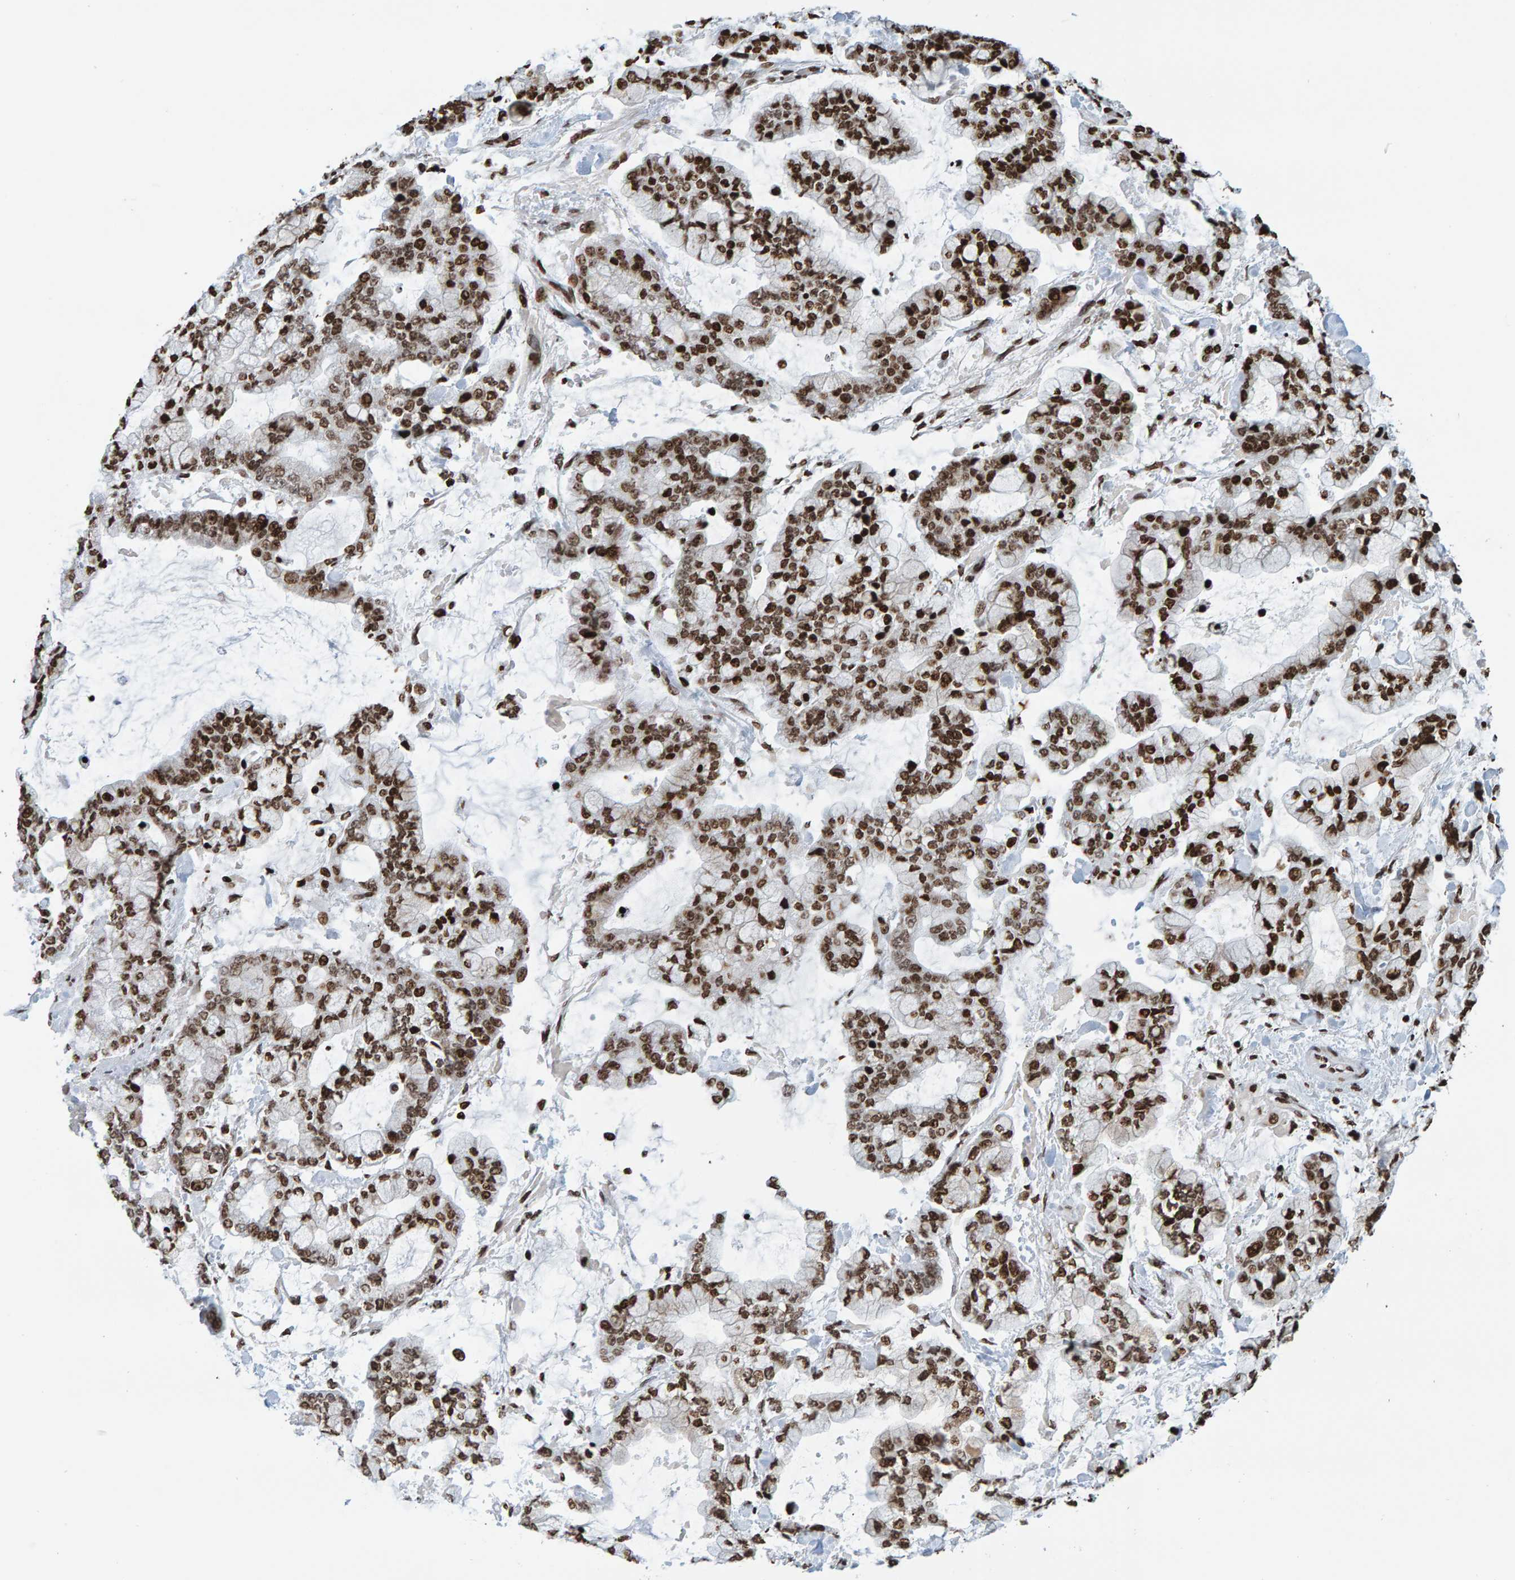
{"staining": {"intensity": "strong", "quantity": ">75%", "location": "nuclear"}, "tissue": "stomach cancer", "cell_type": "Tumor cells", "image_type": "cancer", "snomed": [{"axis": "morphology", "description": "Normal tissue, NOS"}, {"axis": "morphology", "description": "Adenocarcinoma, NOS"}, {"axis": "topography", "description": "Stomach, upper"}, {"axis": "topography", "description": "Stomach"}], "caption": "Tumor cells demonstrate strong nuclear staining in about >75% of cells in stomach cancer (adenocarcinoma).", "gene": "BRF2", "patient": {"sex": "male", "age": 76}}